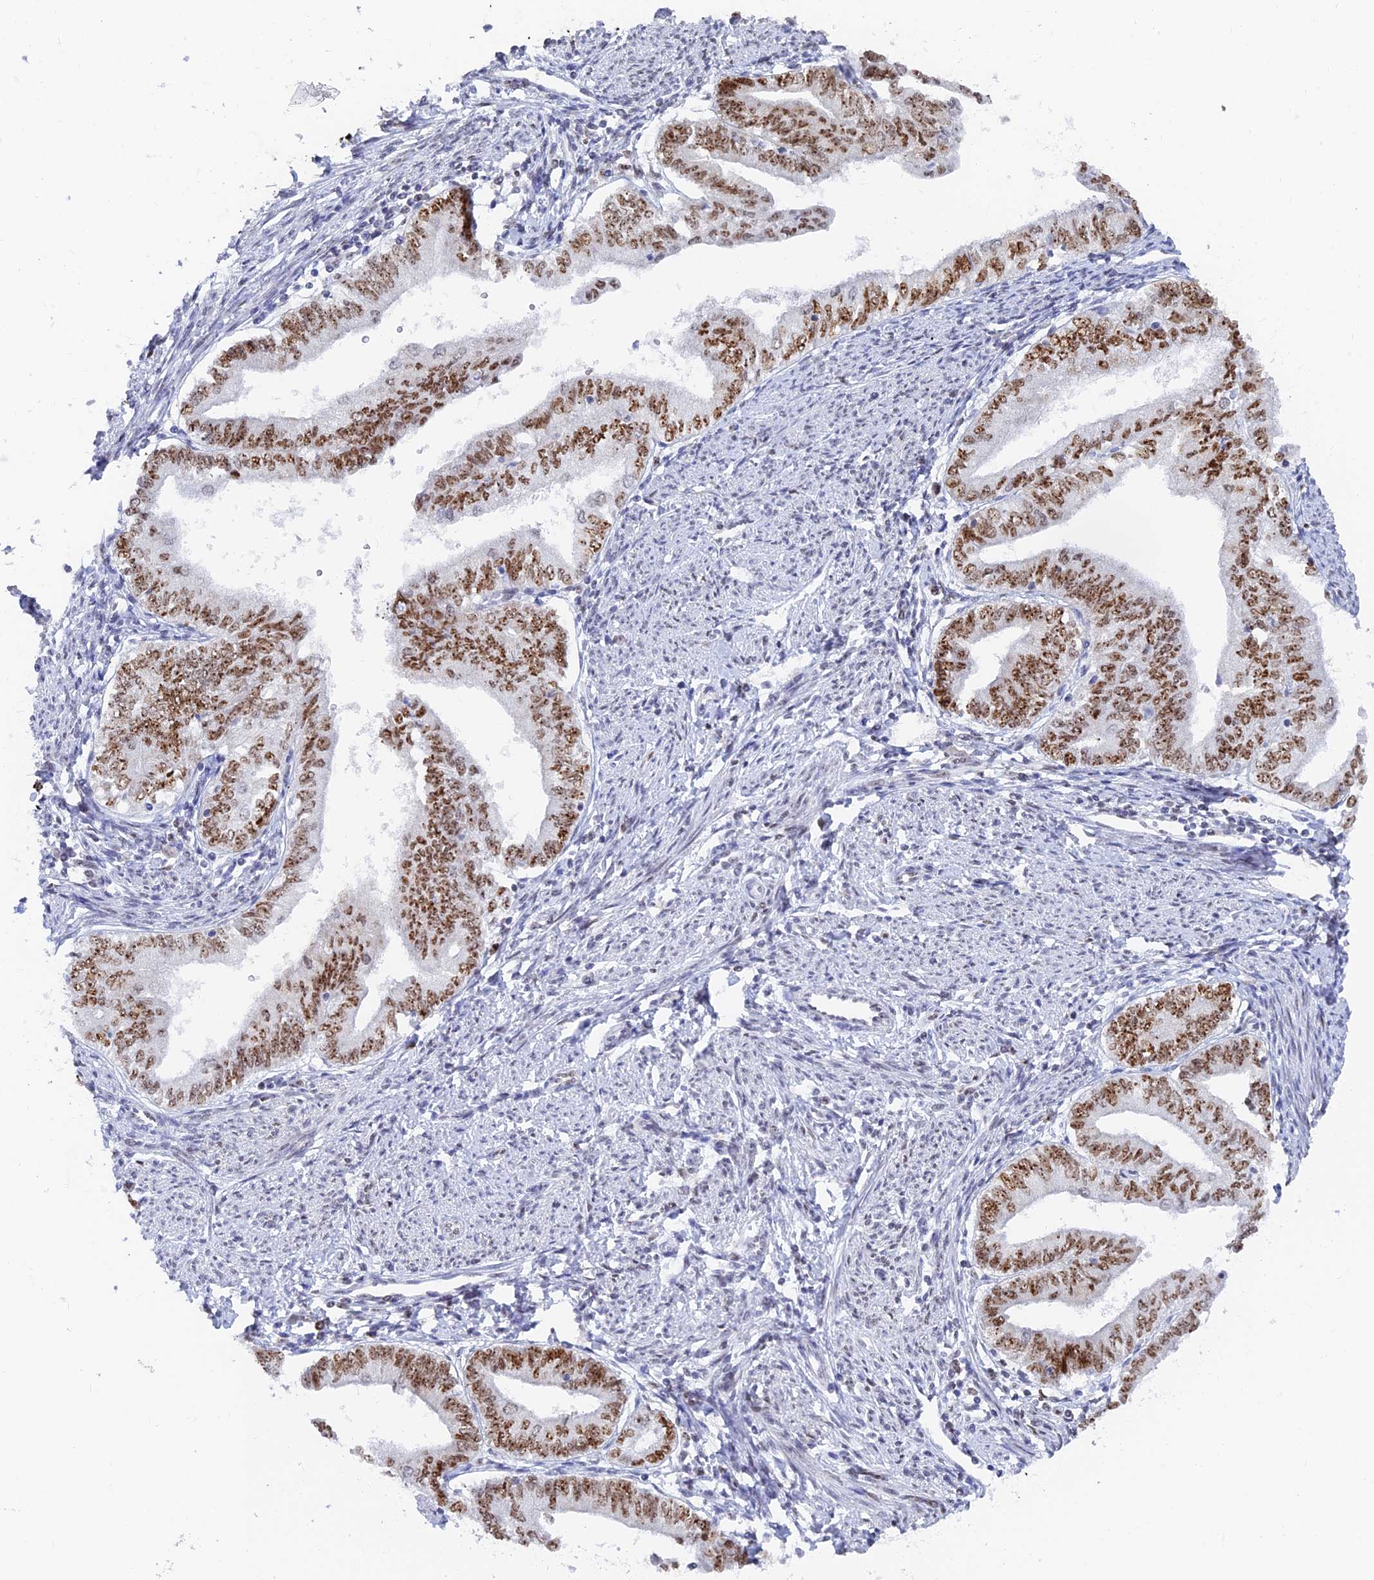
{"staining": {"intensity": "moderate", "quantity": ">75%", "location": "nuclear"}, "tissue": "endometrial cancer", "cell_type": "Tumor cells", "image_type": "cancer", "snomed": [{"axis": "morphology", "description": "Adenocarcinoma, NOS"}, {"axis": "topography", "description": "Endometrium"}], "caption": "Immunohistochemistry of human endometrial cancer demonstrates medium levels of moderate nuclear staining in about >75% of tumor cells. Using DAB (brown) and hematoxylin (blue) stains, captured at high magnification using brightfield microscopy.", "gene": "RSL1D1", "patient": {"sex": "female", "age": 66}}